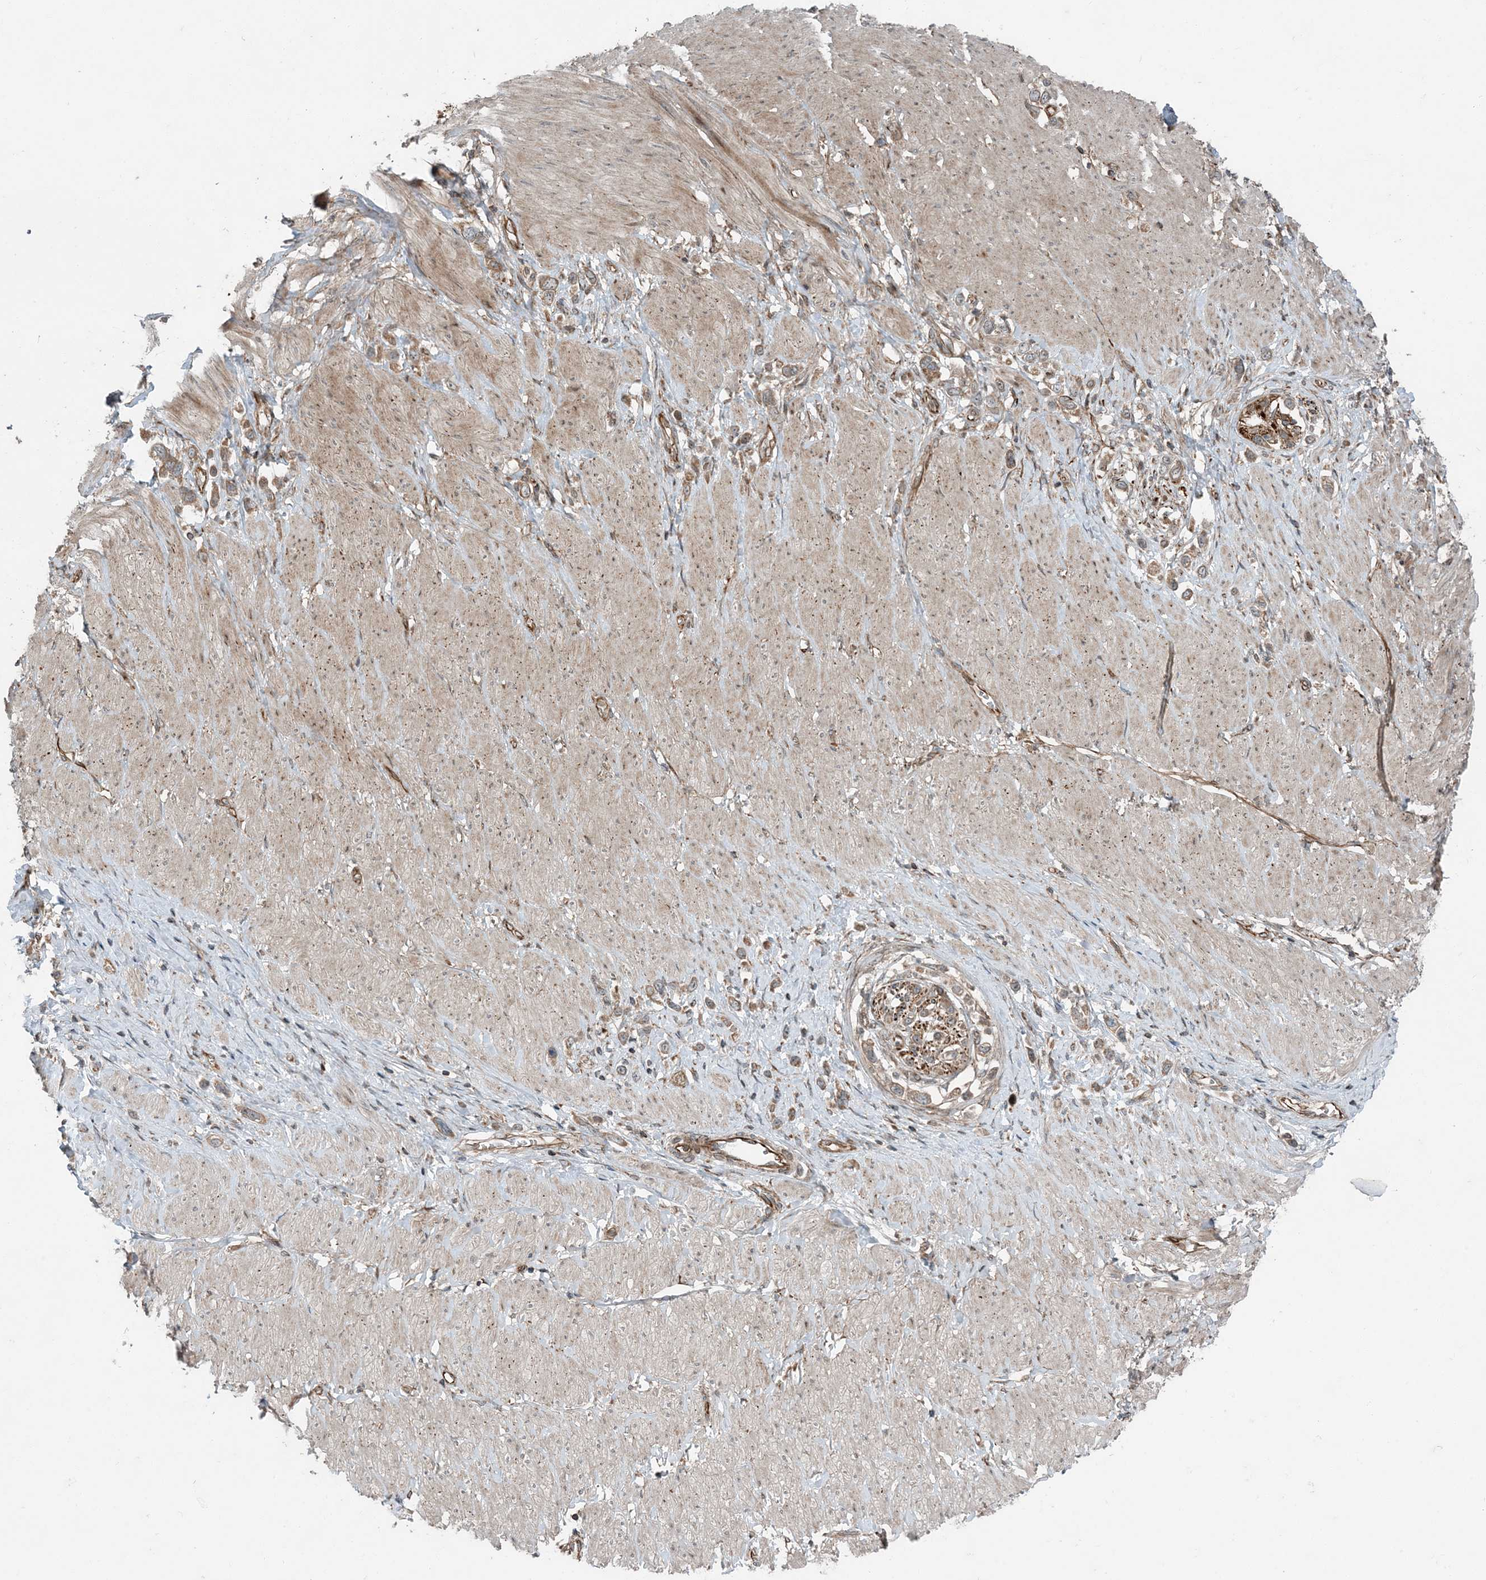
{"staining": {"intensity": "weak", "quantity": ">75%", "location": "cytoplasmic/membranous"}, "tissue": "stomach cancer", "cell_type": "Tumor cells", "image_type": "cancer", "snomed": [{"axis": "morphology", "description": "Normal tissue, NOS"}, {"axis": "morphology", "description": "Adenocarcinoma, NOS"}, {"axis": "topography", "description": "Stomach, upper"}, {"axis": "topography", "description": "Stomach"}], "caption": "Immunohistochemistry (DAB (3,3'-diaminobenzidine)) staining of human adenocarcinoma (stomach) shows weak cytoplasmic/membranous protein positivity in about >75% of tumor cells.", "gene": "EDEM2", "patient": {"sex": "female", "age": 65}}